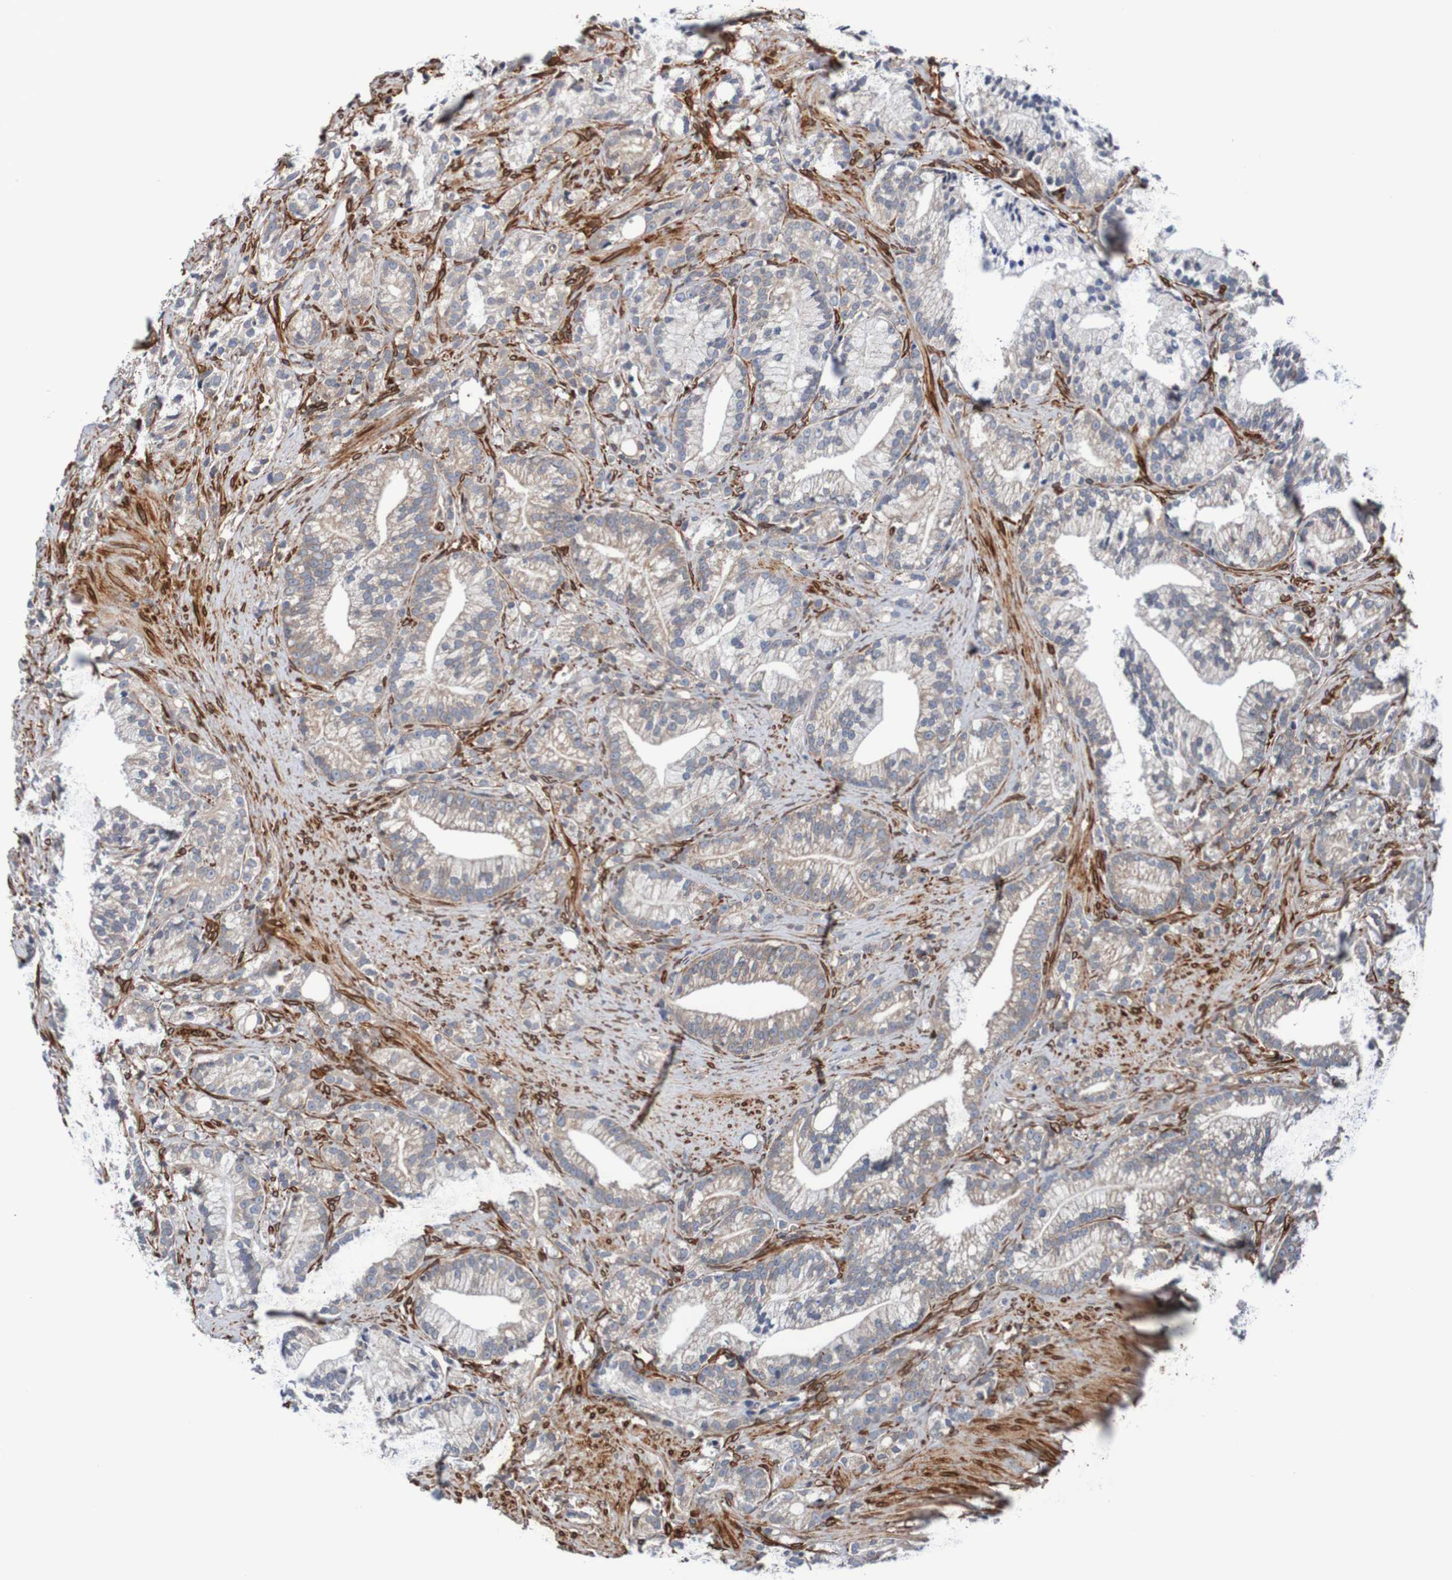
{"staining": {"intensity": "weak", "quantity": "<25%", "location": "cytoplasmic/membranous"}, "tissue": "prostate cancer", "cell_type": "Tumor cells", "image_type": "cancer", "snomed": [{"axis": "morphology", "description": "Adenocarcinoma, Low grade"}, {"axis": "topography", "description": "Prostate"}], "caption": "High magnification brightfield microscopy of prostate cancer stained with DAB (3,3'-diaminobenzidine) (brown) and counterstained with hematoxylin (blue): tumor cells show no significant expression.", "gene": "TMEM109", "patient": {"sex": "male", "age": 89}}